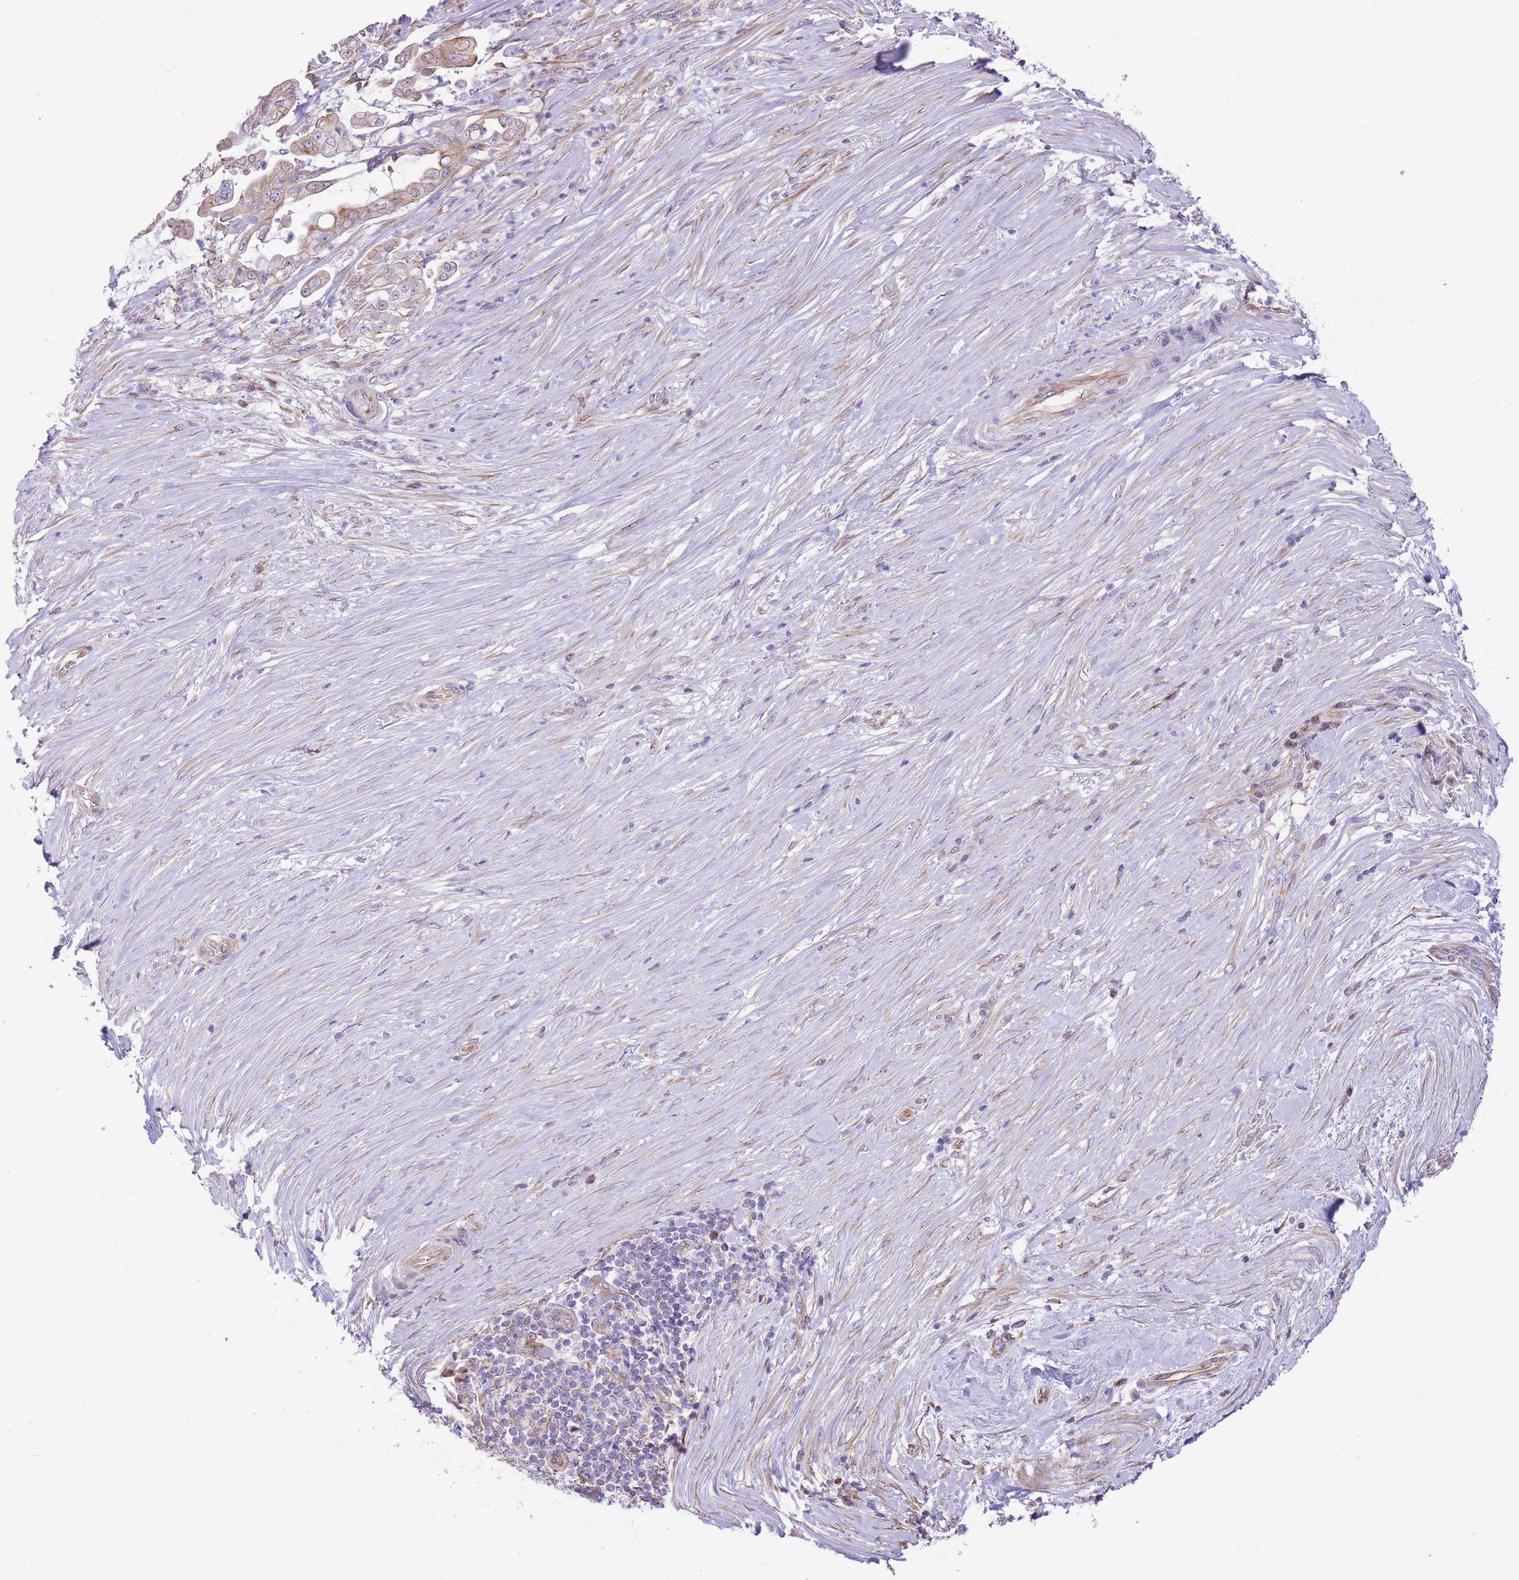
{"staining": {"intensity": "moderate", "quantity": "<25%", "location": "cytoplasmic/membranous"}, "tissue": "pancreatic cancer", "cell_type": "Tumor cells", "image_type": "cancer", "snomed": [{"axis": "morphology", "description": "Adenocarcinoma, NOS"}, {"axis": "topography", "description": "Pancreas"}], "caption": "High-magnification brightfield microscopy of pancreatic cancer (adenocarcinoma) stained with DAB (brown) and counterstained with hematoxylin (blue). tumor cells exhibit moderate cytoplasmic/membranous expression is seen in about<25% of cells. Using DAB (brown) and hematoxylin (blue) stains, captured at high magnification using brightfield microscopy.", "gene": "RHOU", "patient": {"sex": "female", "age": 69}}